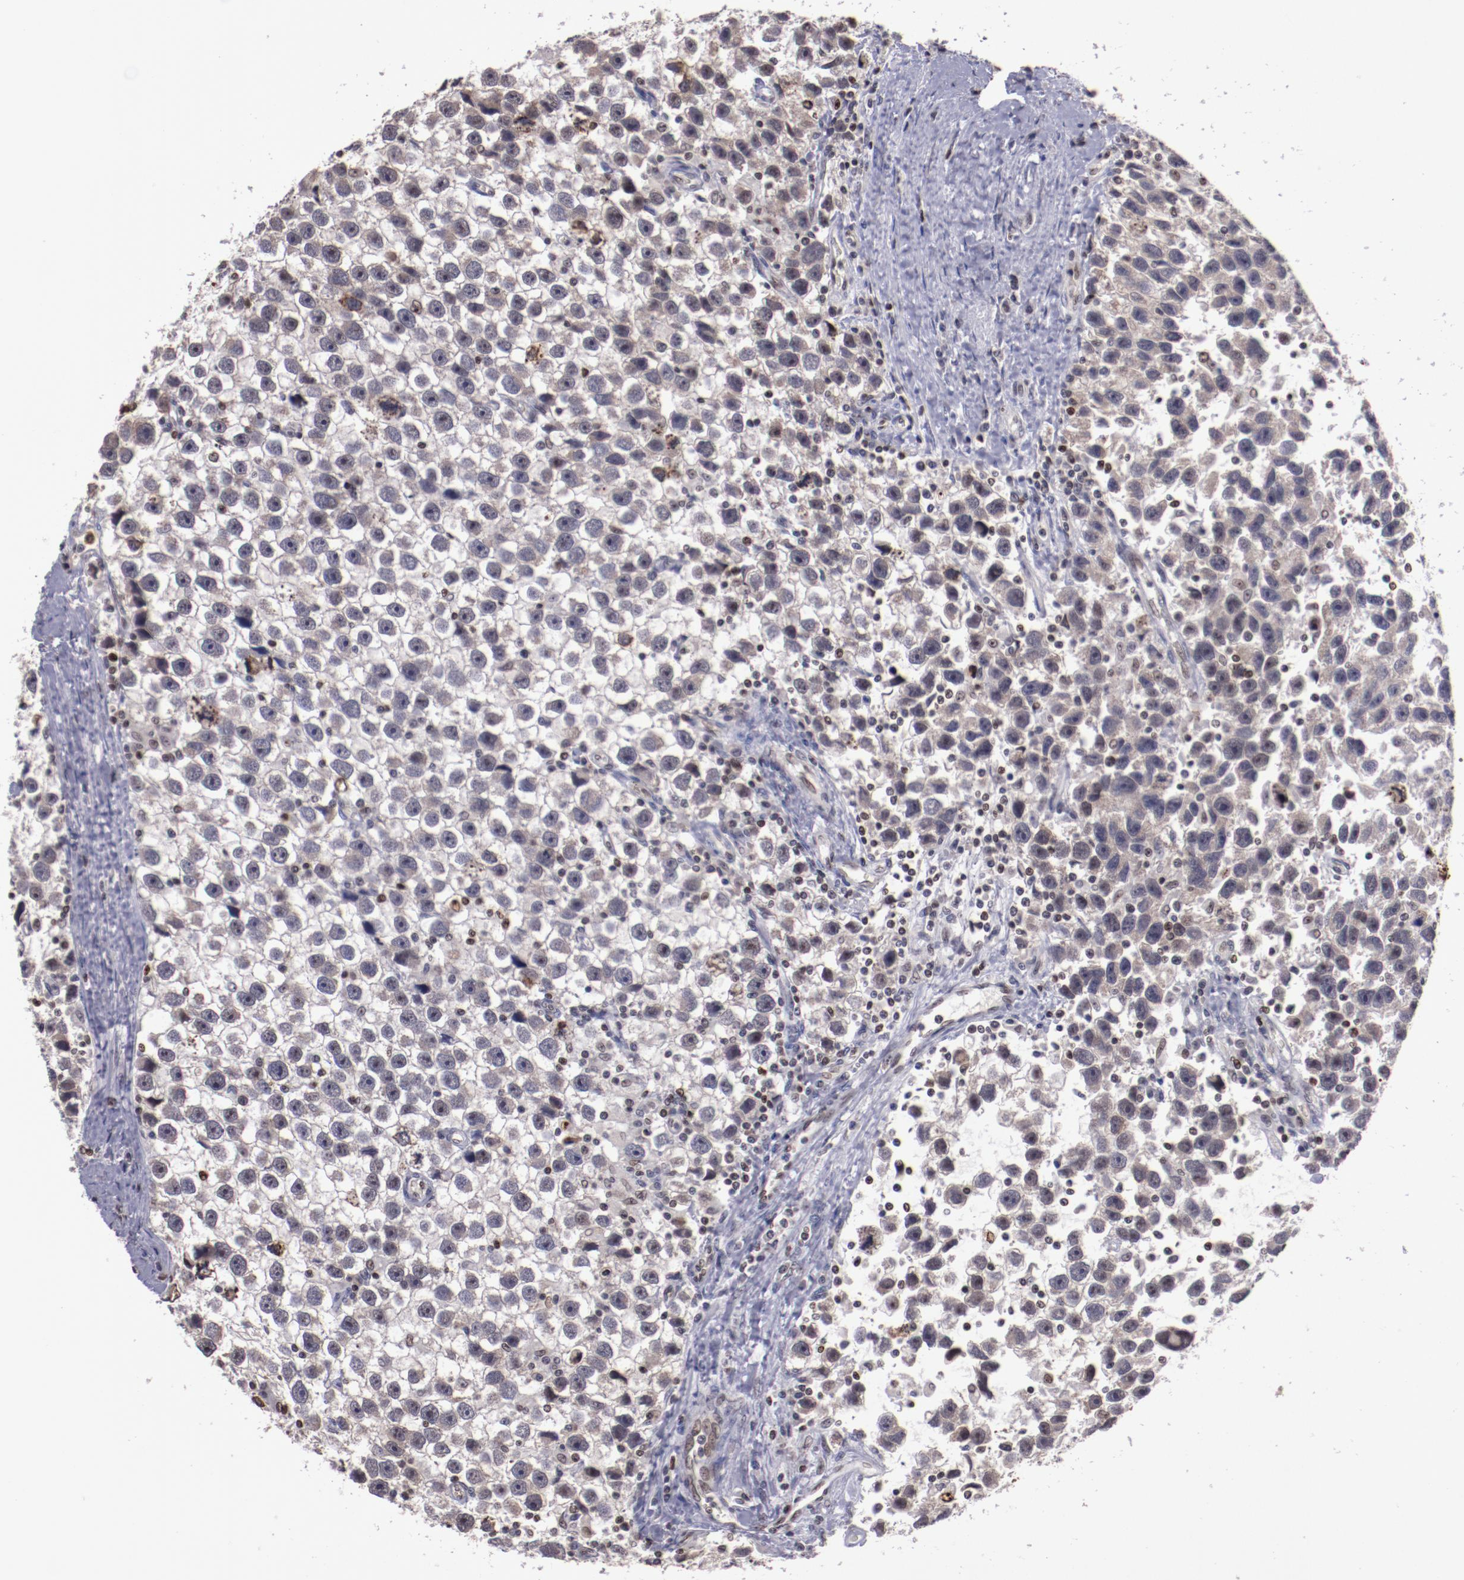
{"staining": {"intensity": "weak", "quantity": "25%-75%", "location": "nuclear"}, "tissue": "testis cancer", "cell_type": "Tumor cells", "image_type": "cancer", "snomed": [{"axis": "morphology", "description": "Seminoma, NOS"}, {"axis": "topography", "description": "Testis"}], "caption": "IHC histopathology image of testis cancer (seminoma) stained for a protein (brown), which exhibits low levels of weak nuclear expression in approximately 25%-75% of tumor cells.", "gene": "DDX24", "patient": {"sex": "male", "age": 43}}